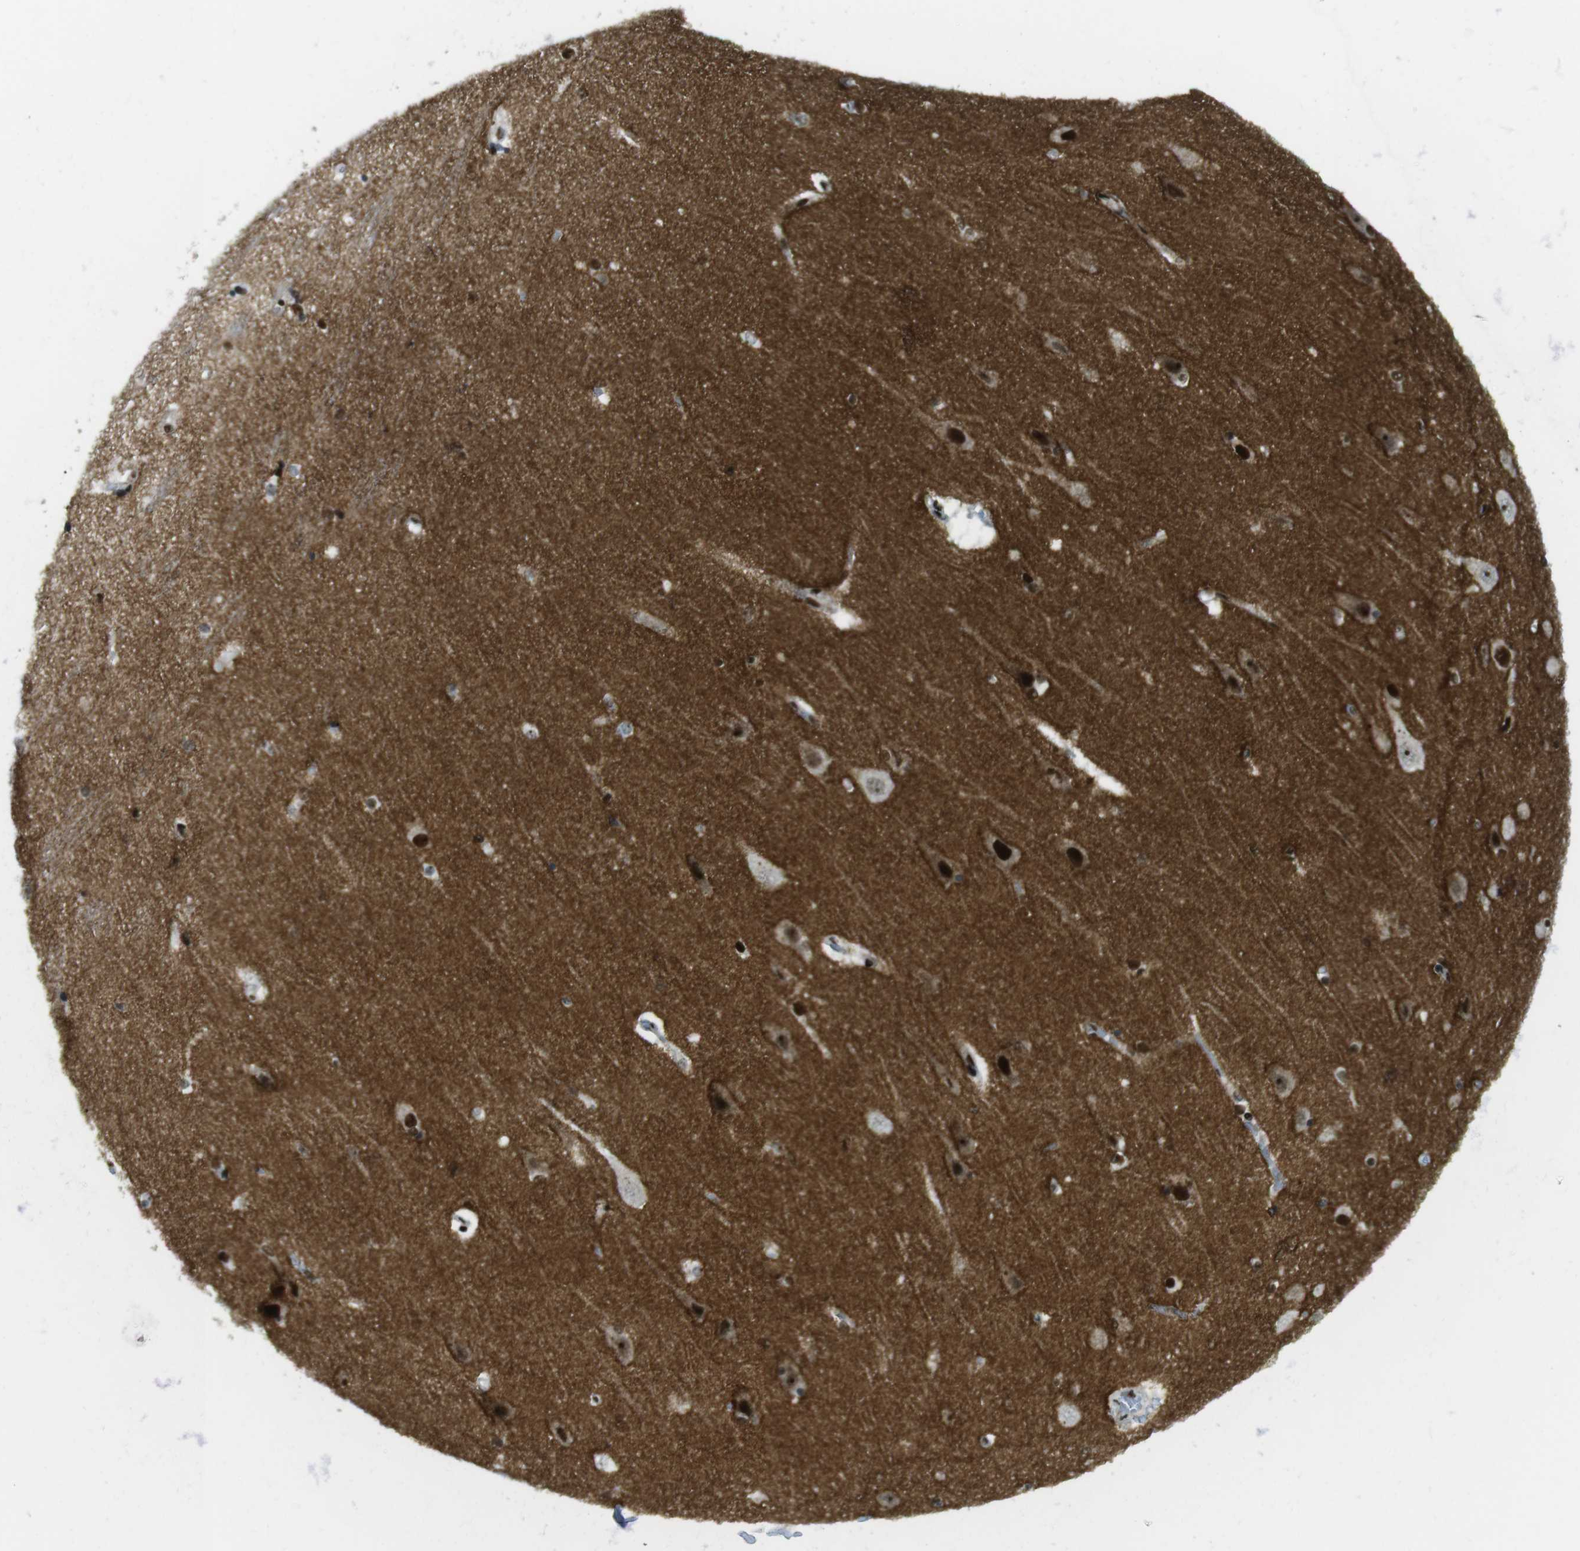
{"staining": {"intensity": "strong", "quantity": "25%-75%", "location": "nuclear"}, "tissue": "hippocampus", "cell_type": "Glial cells", "image_type": "normal", "snomed": [{"axis": "morphology", "description": "Normal tissue, NOS"}, {"axis": "topography", "description": "Hippocampus"}], "caption": "Glial cells show strong nuclear positivity in about 25%-75% of cells in benign hippocampus. The protein of interest is shown in brown color, while the nuclei are stained blue.", "gene": "ARID1A", "patient": {"sex": "female", "age": 54}}